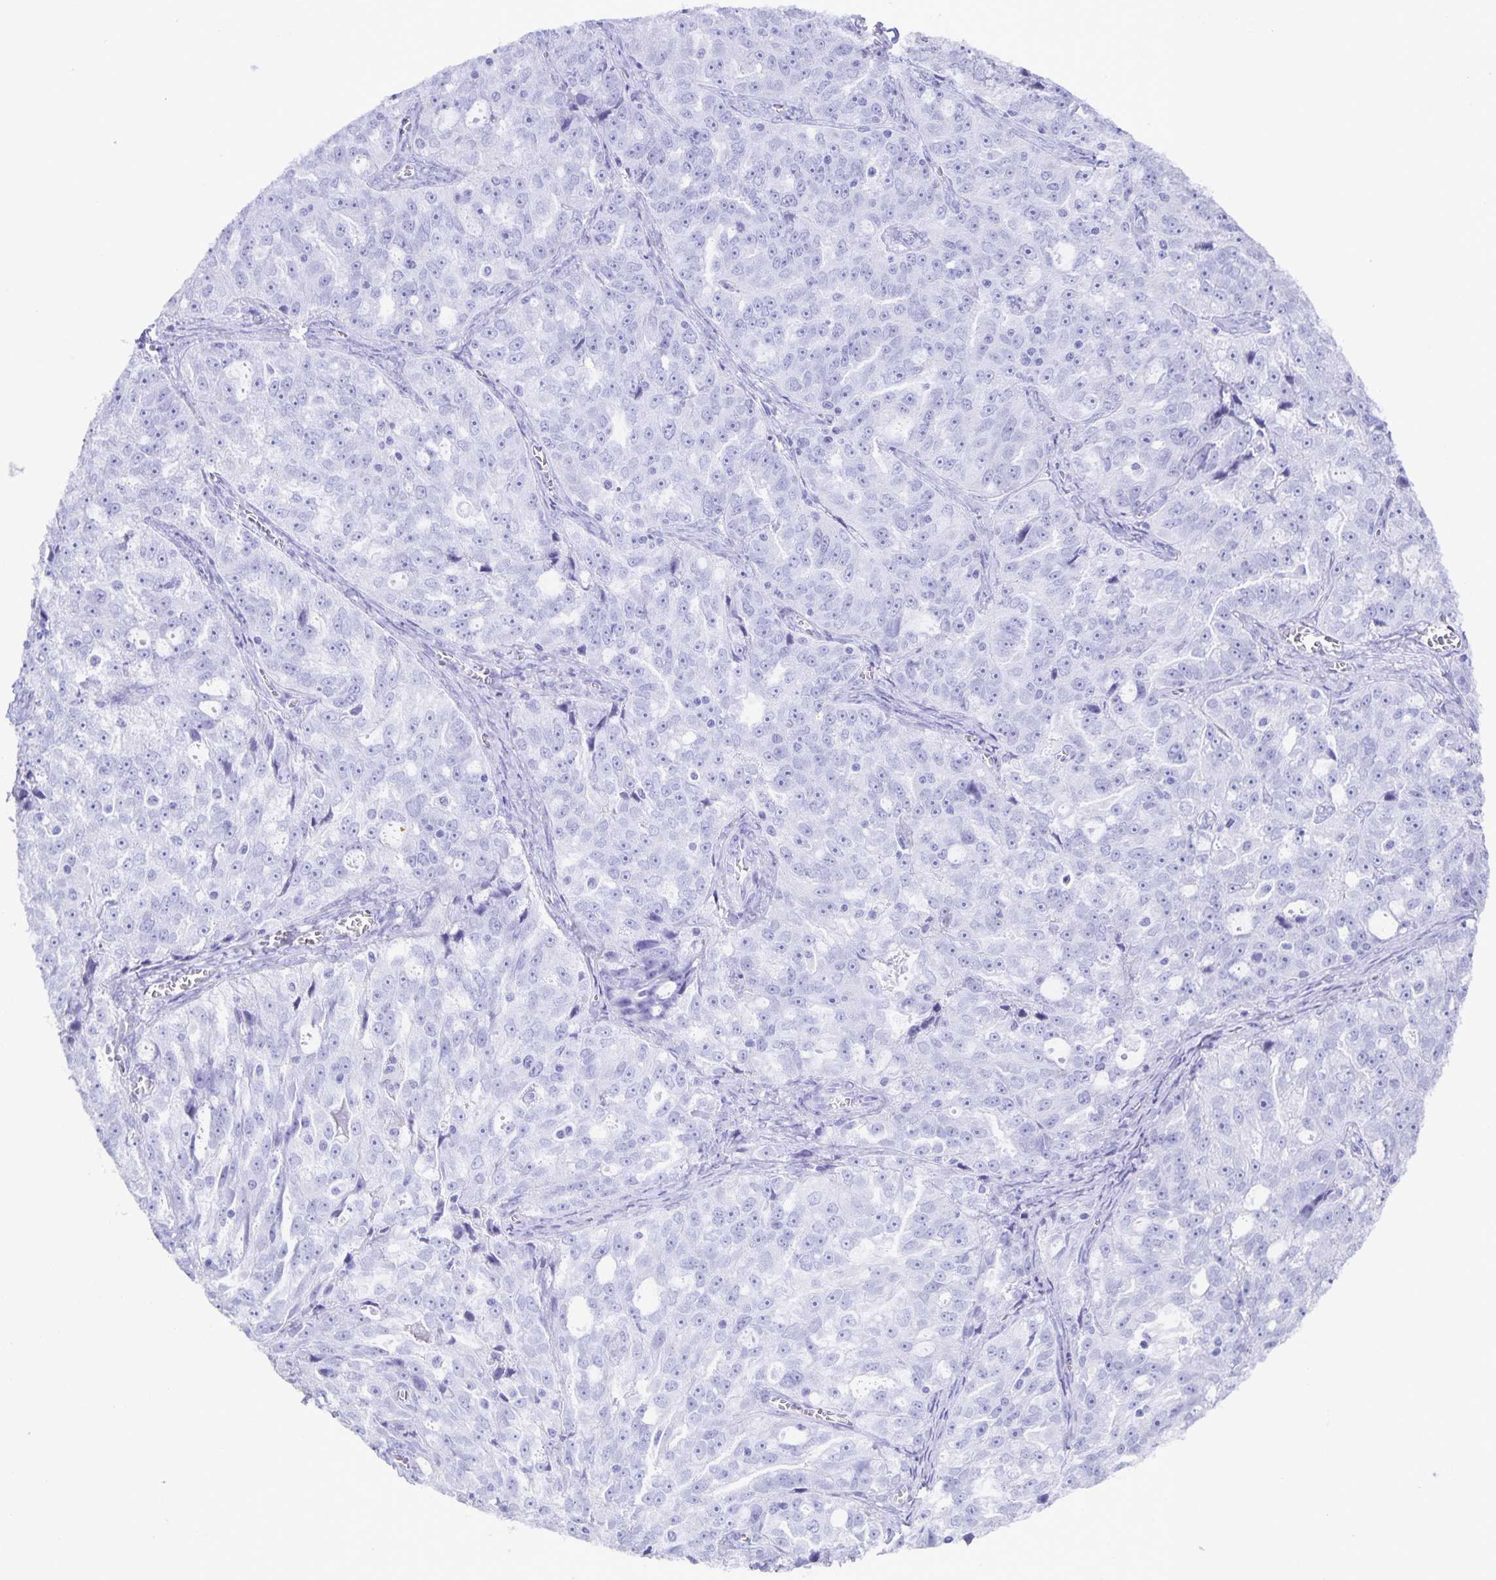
{"staining": {"intensity": "negative", "quantity": "none", "location": "none"}, "tissue": "ovarian cancer", "cell_type": "Tumor cells", "image_type": "cancer", "snomed": [{"axis": "morphology", "description": "Cystadenocarcinoma, serous, NOS"}, {"axis": "topography", "description": "Ovary"}], "caption": "IHC histopathology image of neoplastic tissue: human serous cystadenocarcinoma (ovarian) stained with DAB (3,3'-diaminobenzidine) demonstrates no significant protein expression in tumor cells. (DAB (3,3'-diaminobenzidine) immunohistochemistry (IHC), high magnification).", "gene": "AQP4", "patient": {"sex": "female", "age": 51}}